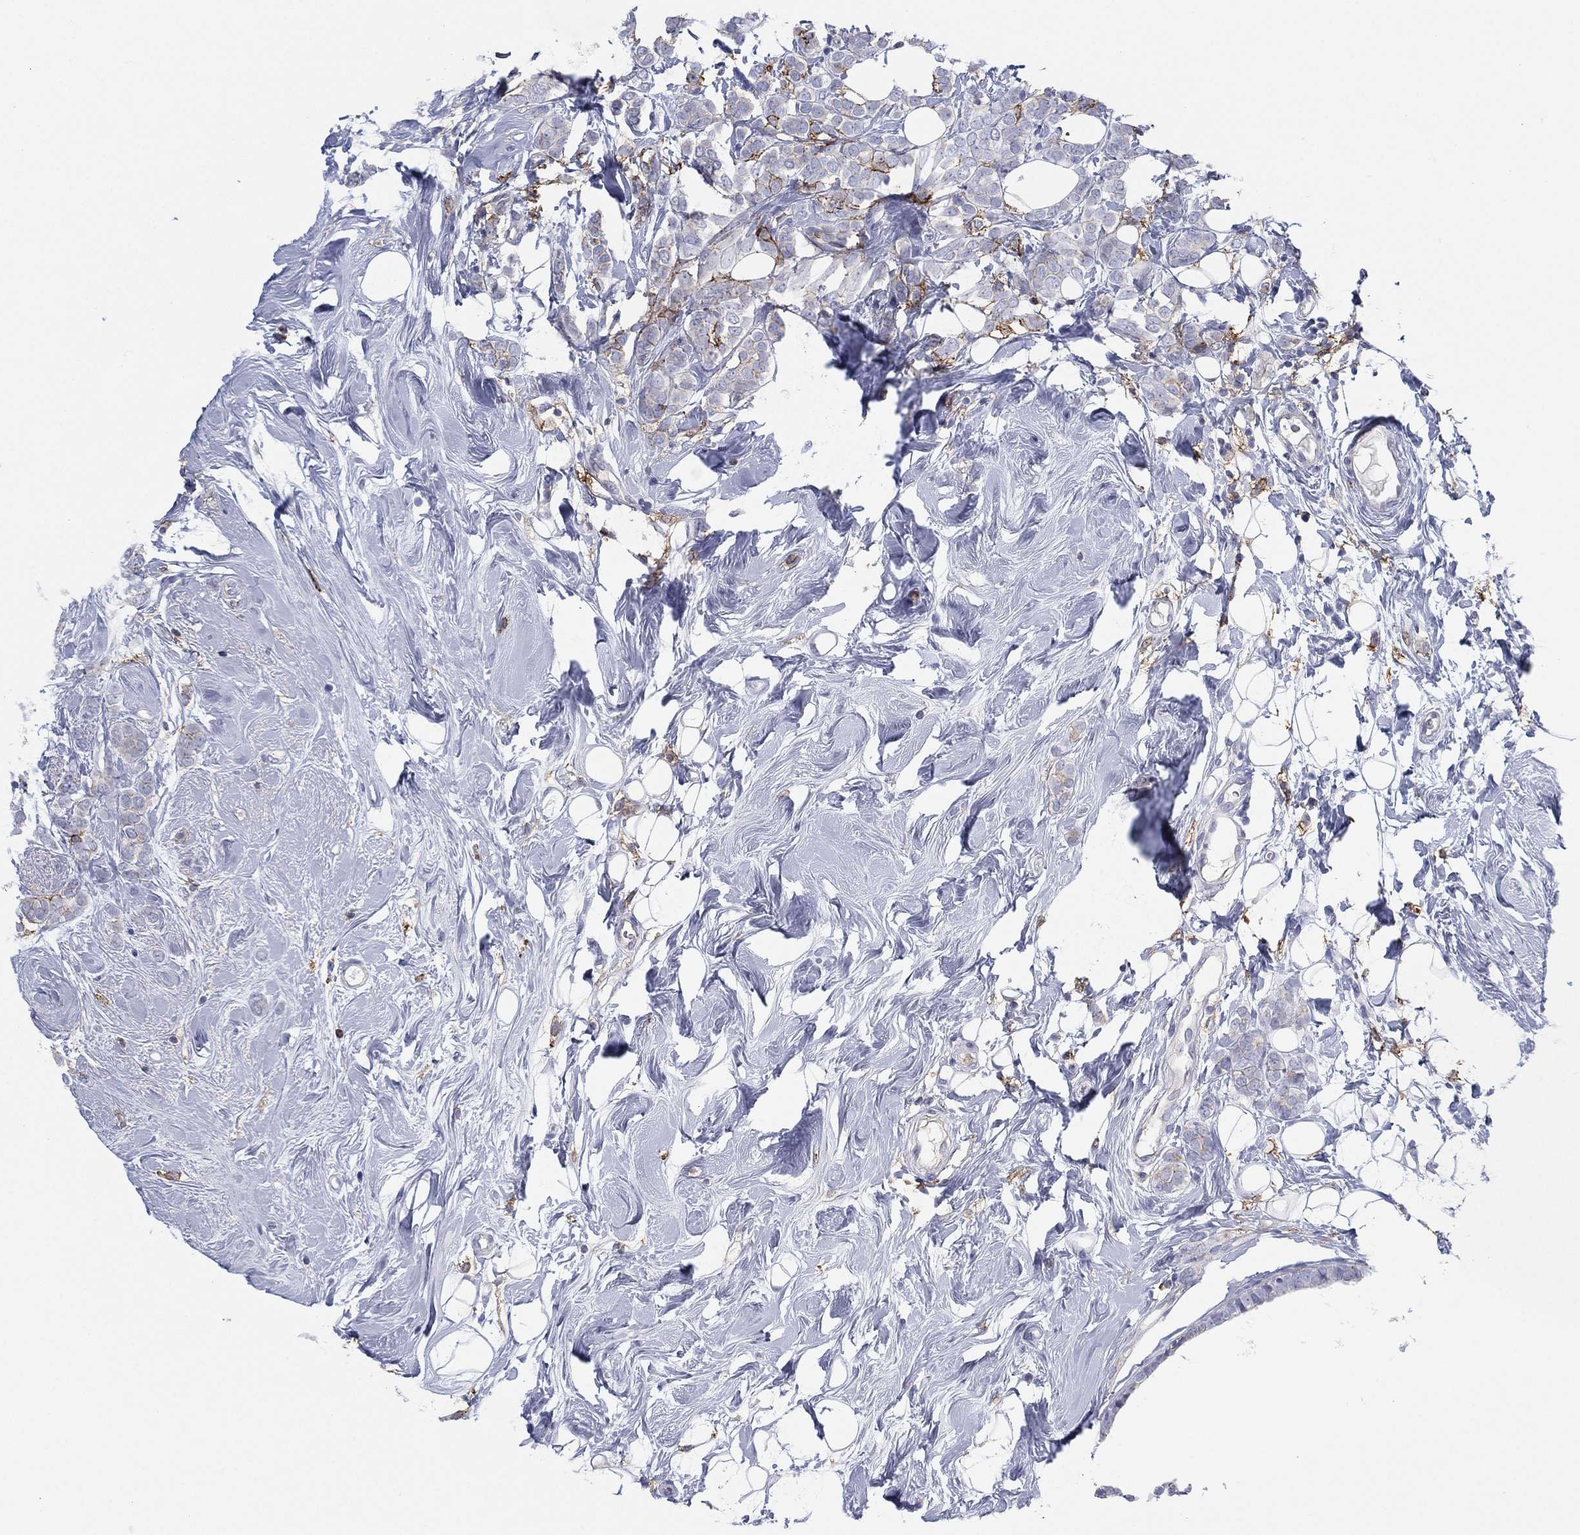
{"staining": {"intensity": "strong", "quantity": "<25%", "location": "cytoplasmic/membranous"}, "tissue": "breast cancer", "cell_type": "Tumor cells", "image_type": "cancer", "snomed": [{"axis": "morphology", "description": "Lobular carcinoma"}, {"axis": "topography", "description": "Breast"}], "caption": "A brown stain labels strong cytoplasmic/membranous positivity of a protein in breast cancer tumor cells.", "gene": "SELPLG", "patient": {"sex": "female", "age": 49}}